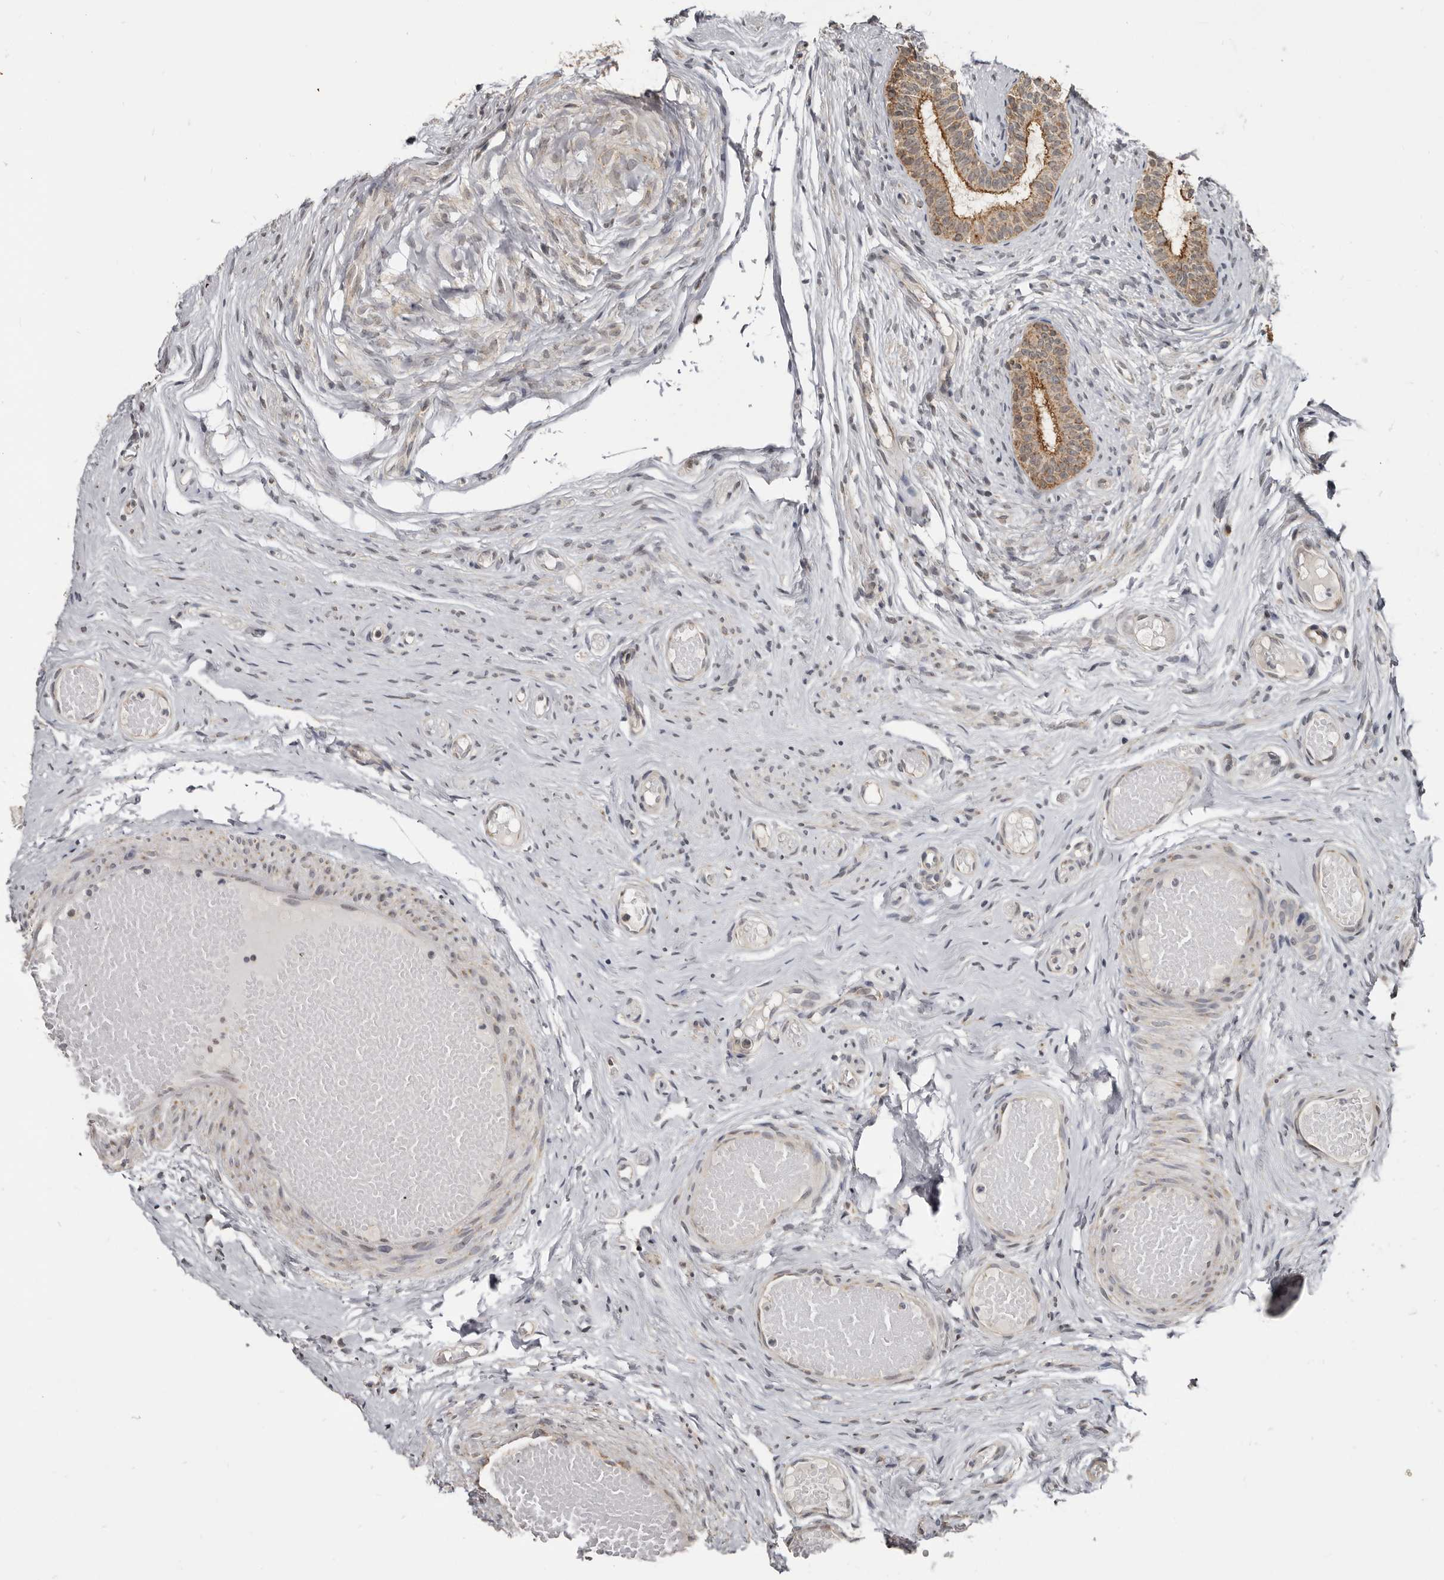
{"staining": {"intensity": "moderate", "quantity": ">75%", "location": "cytoplasmic/membranous,nuclear"}, "tissue": "epididymis", "cell_type": "Glandular cells", "image_type": "normal", "snomed": [{"axis": "morphology", "description": "Normal tissue, NOS"}, {"axis": "topography", "description": "Epididymis"}], "caption": "High-power microscopy captured an immunohistochemistry (IHC) photomicrograph of normal epididymis, revealing moderate cytoplasmic/membranous,nuclear staining in about >75% of glandular cells. (brown staining indicates protein expression, while blue staining denotes nuclei).", "gene": "BAD", "patient": {"sex": "male", "age": 9}}